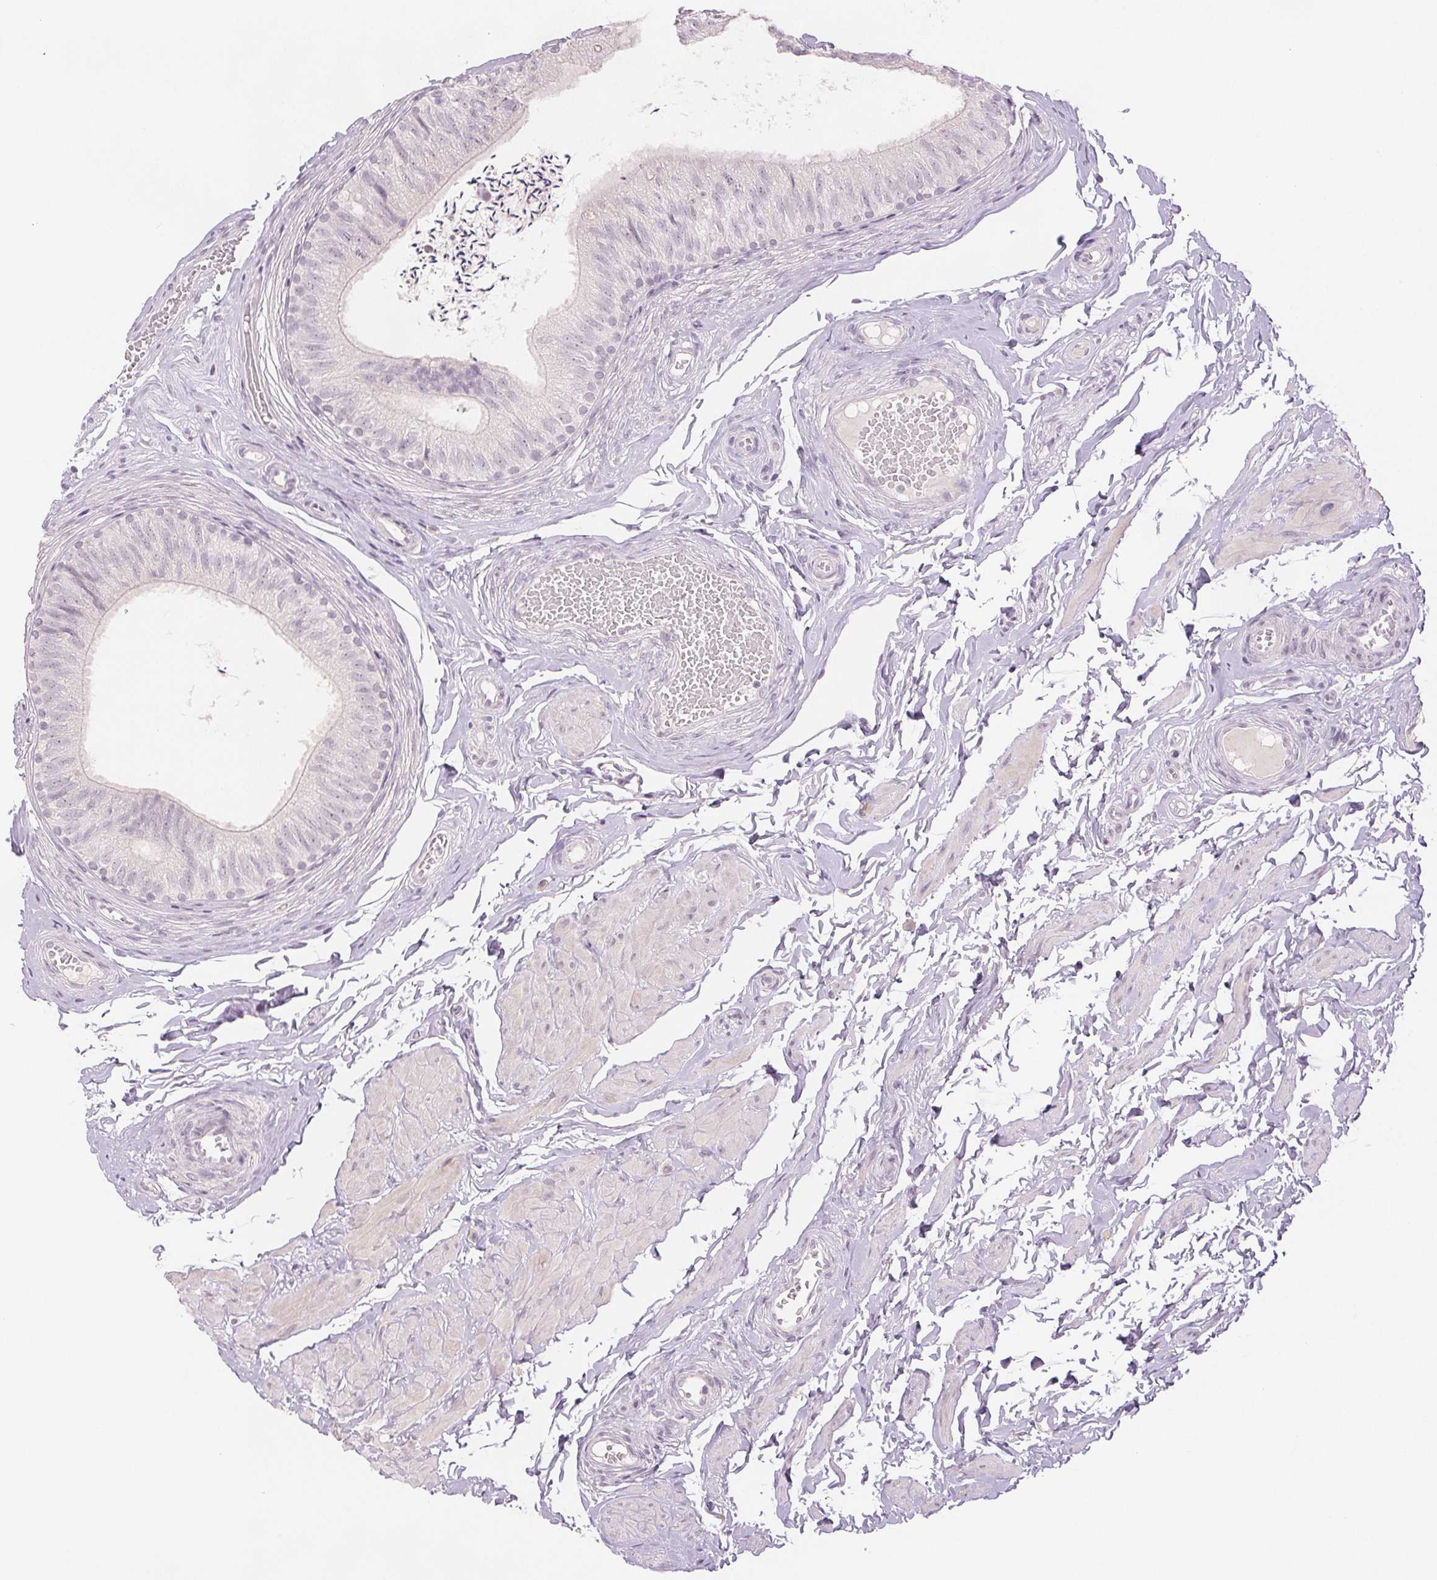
{"staining": {"intensity": "negative", "quantity": "none", "location": "none"}, "tissue": "epididymis", "cell_type": "Glandular cells", "image_type": "normal", "snomed": [{"axis": "morphology", "description": "Normal tissue, NOS"}, {"axis": "topography", "description": "Epididymis, spermatic cord, NOS"}, {"axis": "topography", "description": "Epididymis"}, {"axis": "topography", "description": "Peripheral nerve tissue"}], "caption": "Immunohistochemistry (IHC) of benign human epididymis reveals no expression in glandular cells. (DAB (3,3'-diaminobenzidine) immunohistochemistry visualized using brightfield microscopy, high magnification).", "gene": "SLC27A5", "patient": {"sex": "male", "age": 29}}